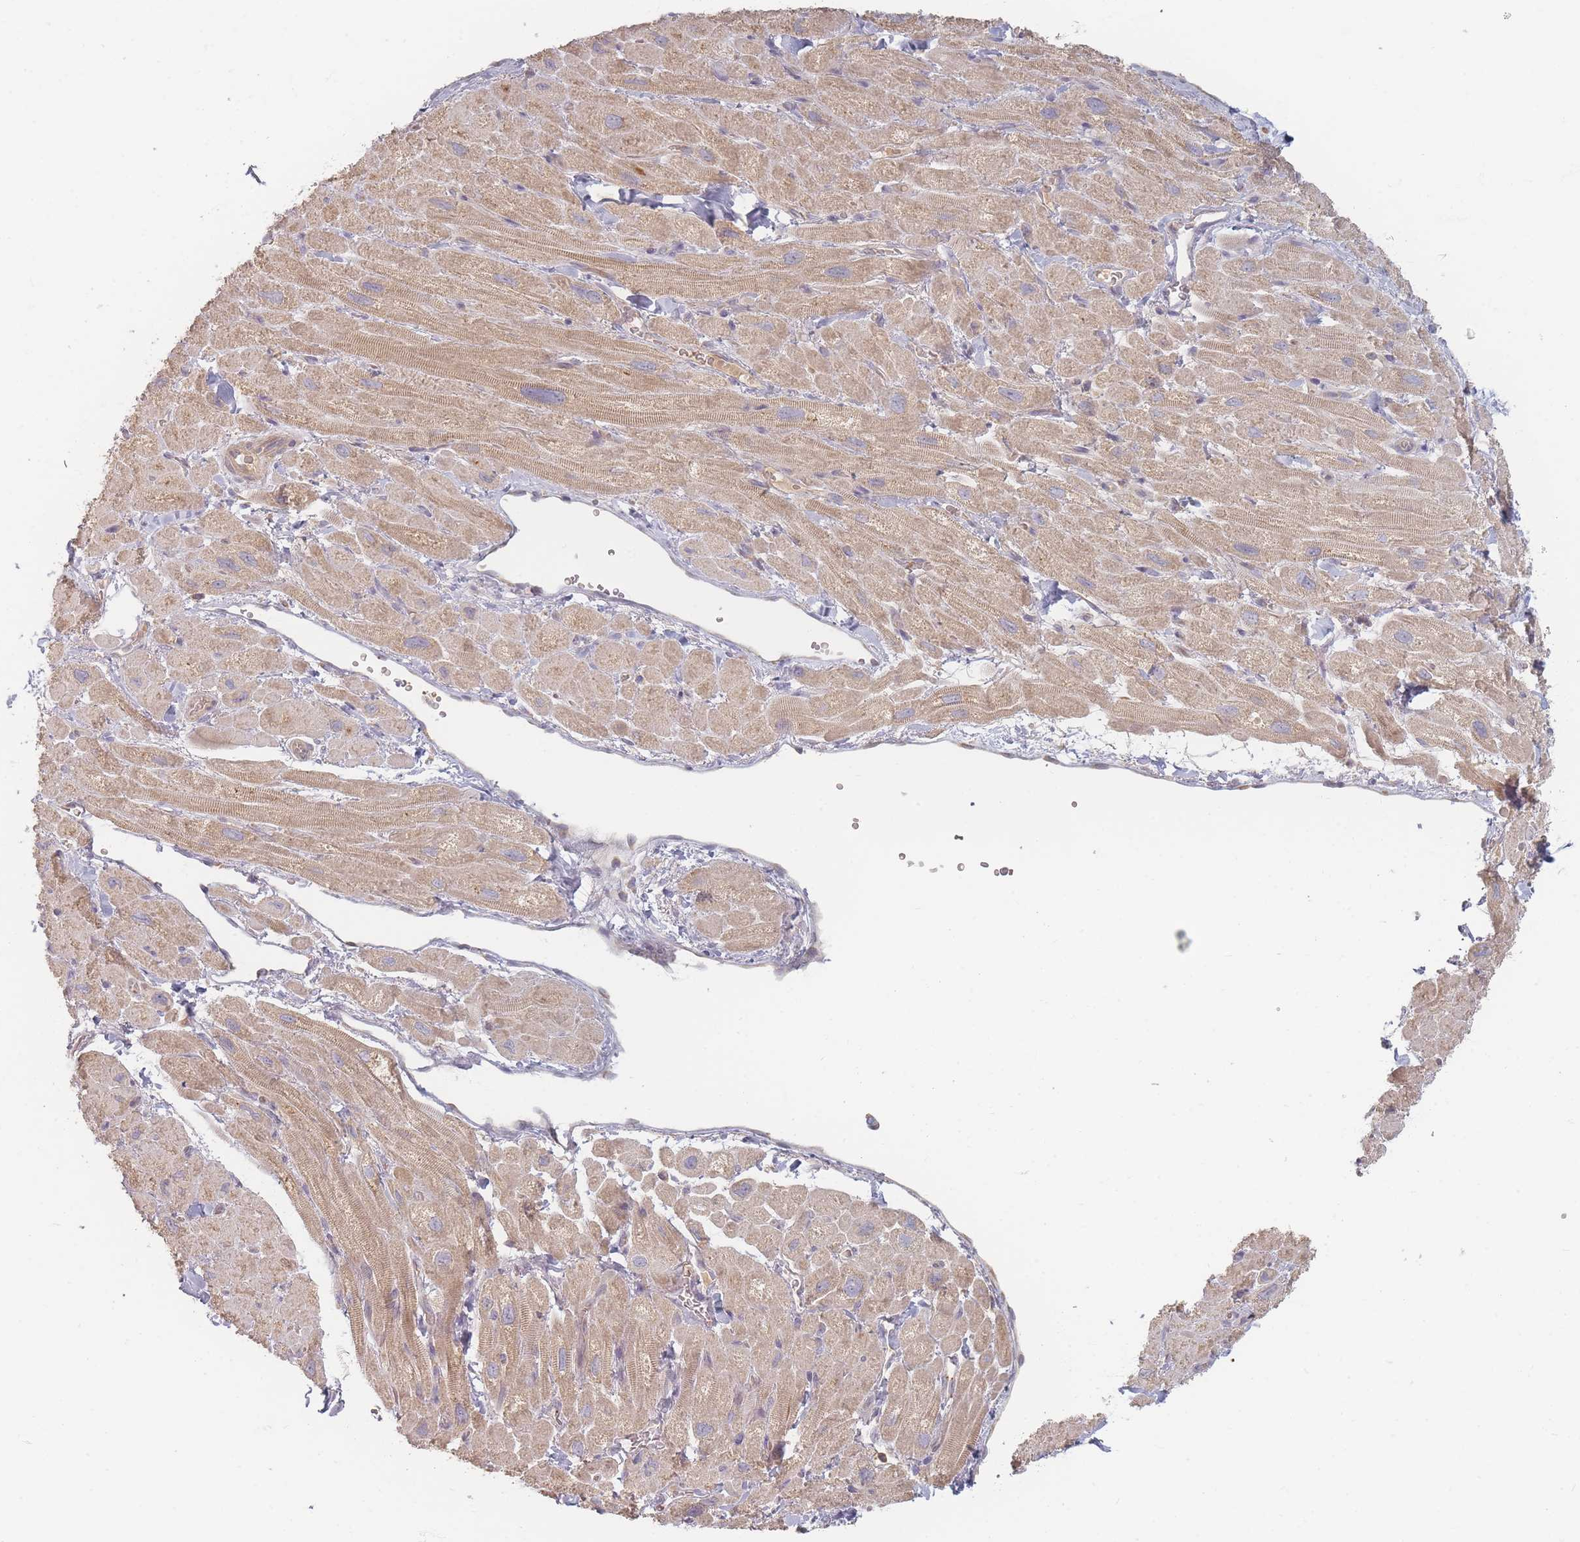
{"staining": {"intensity": "moderate", "quantity": "25%-75%", "location": "cytoplasmic/membranous"}, "tissue": "heart muscle", "cell_type": "Cardiomyocytes", "image_type": "normal", "snomed": [{"axis": "morphology", "description": "Normal tissue, NOS"}, {"axis": "topography", "description": "Heart"}], "caption": "Cardiomyocytes display medium levels of moderate cytoplasmic/membranous staining in approximately 25%-75% of cells in unremarkable heart muscle. Using DAB (3,3'-diaminobenzidine) (brown) and hematoxylin (blue) stains, captured at high magnification using brightfield microscopy.", "gene": "SLC35F3", "patient": {"sex": "male", "age": 65}}